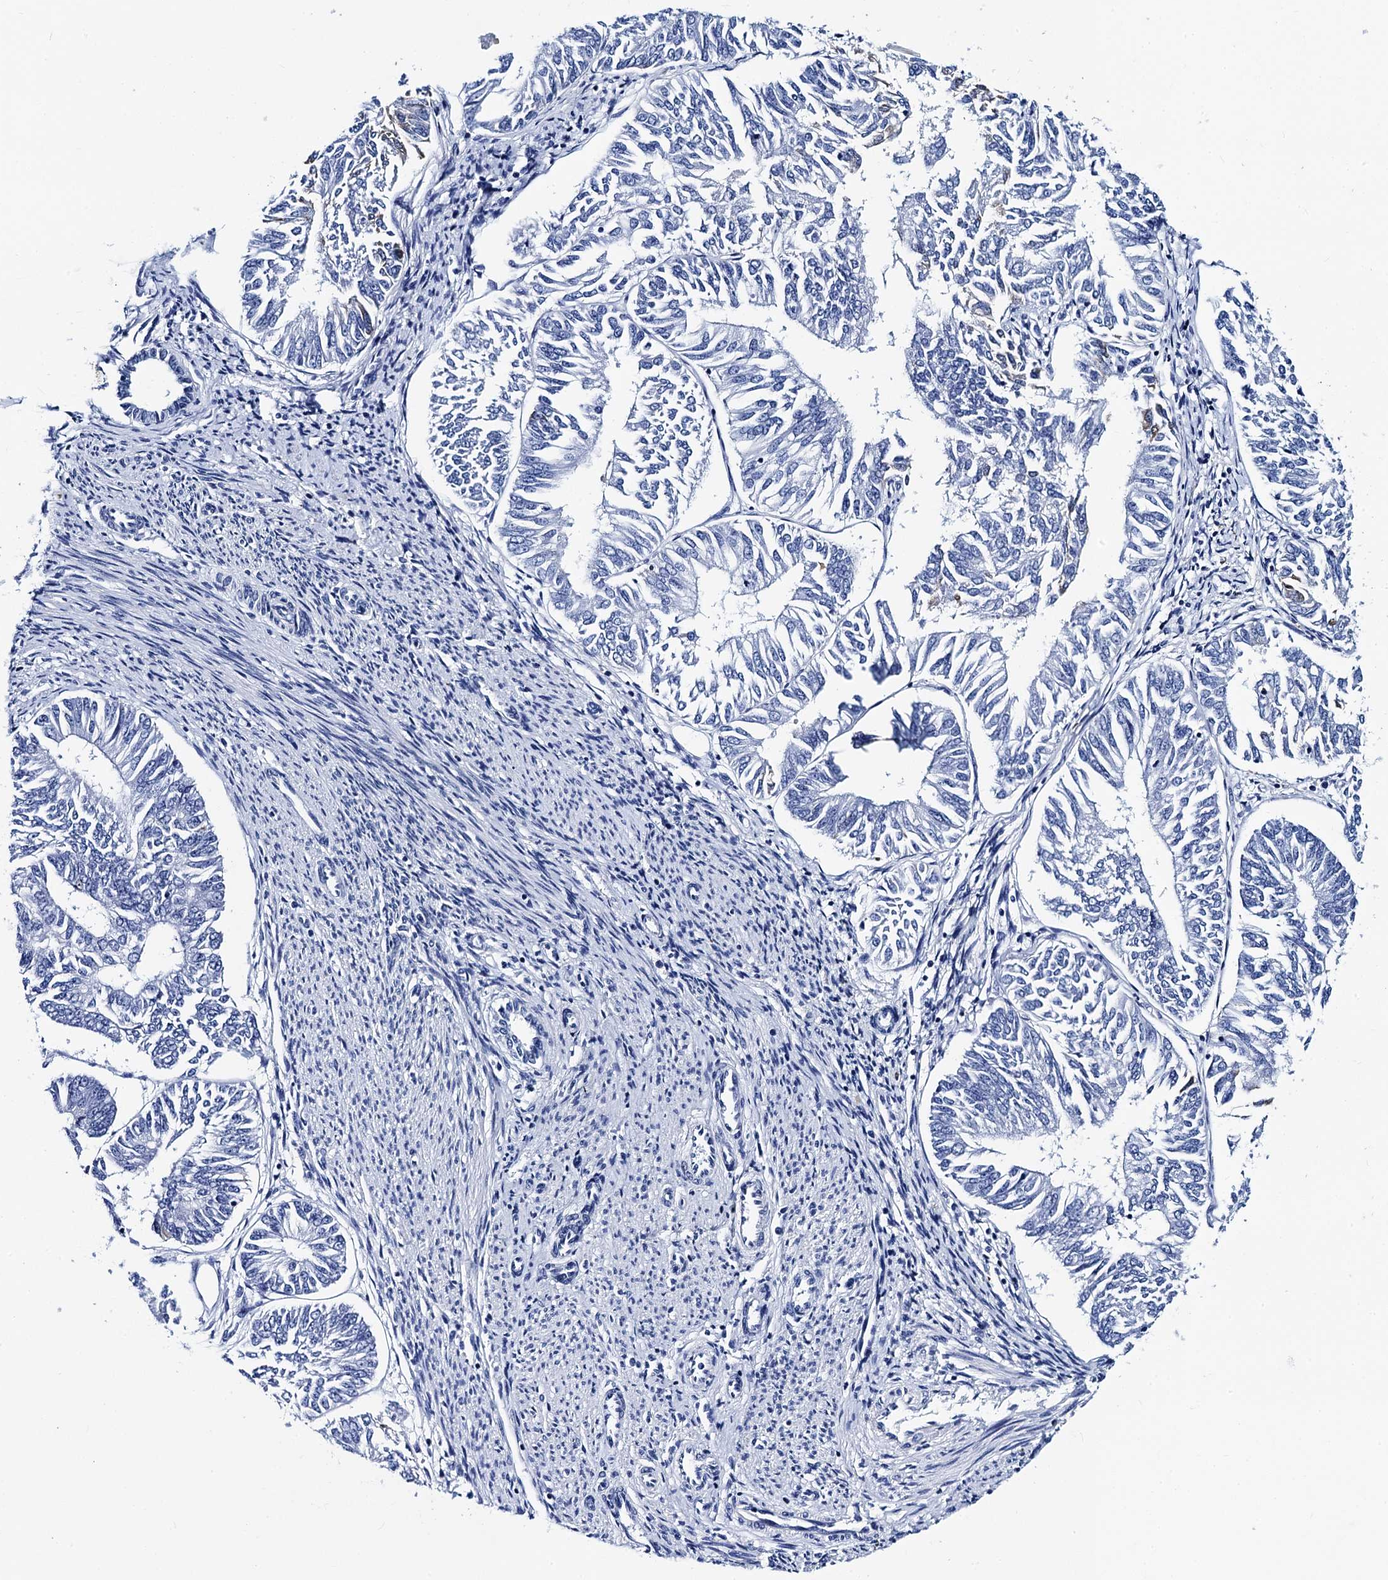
{"staining": {"intensity": "negative", "quantity": "none", "location": "none"}, "tissue": "endometrial cancer", "cell_type": "Tumor cells", "image_type": "cancer", "snomed": [{"axis": "morphology", "description": "Adenocarcinoma, NOS"}, {"axis": "topography", "description": "Endometrium"}], "caption": "A photomicrograph of human endometrial cancer (adenocarcinoma) is negative for staining in tumor cells.", "gene": "MYBPC3", "patient": {"sex": "female", "age": 58}}